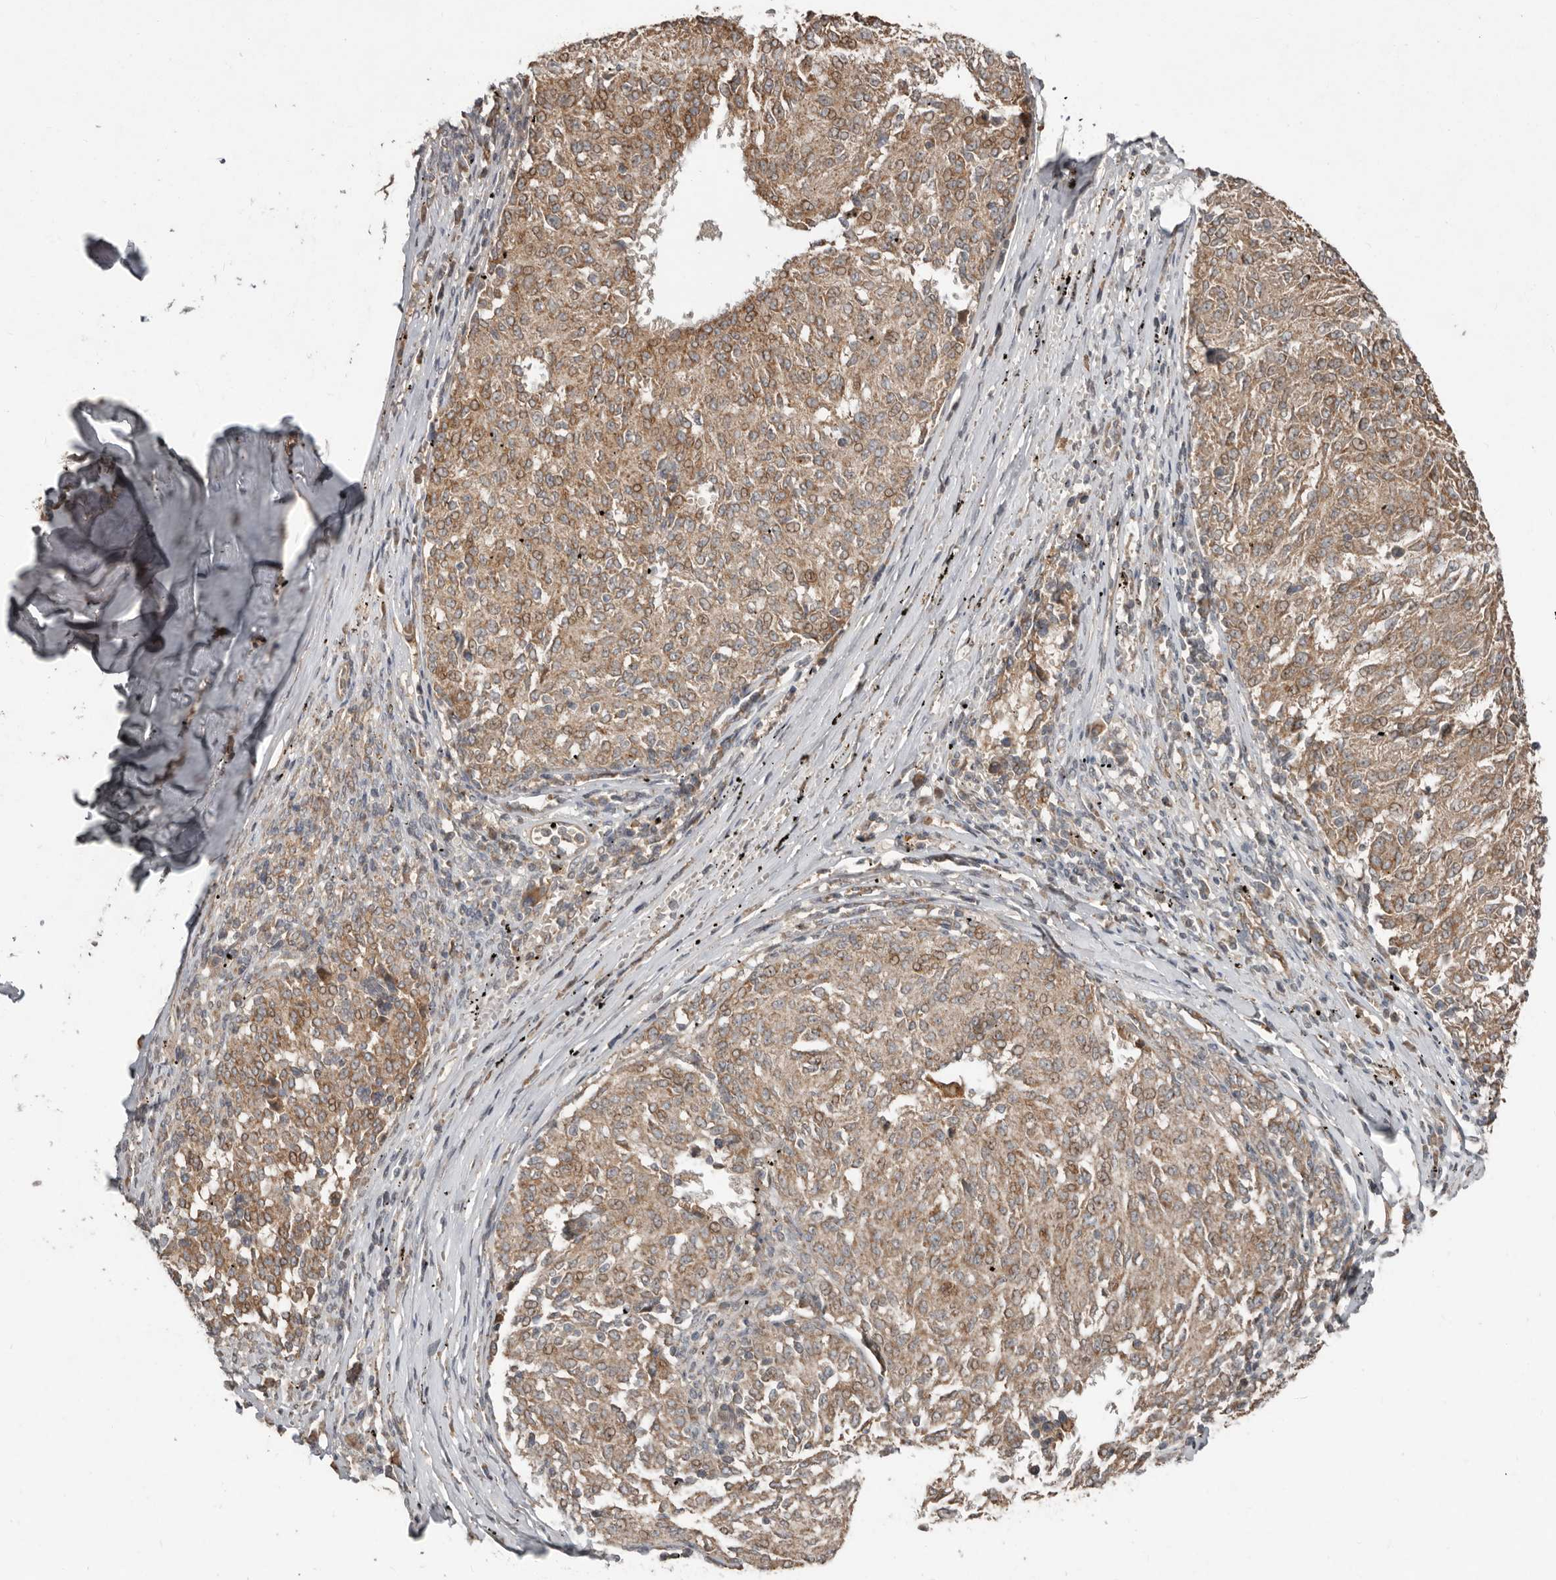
{"staining": {"intensity": "moderate", "quantity": ">75%", "location": "cytoplasmic/membranous"}, "tissue": "melanoma", "cell_type": "Tumor cells", "image_type": "cancer", "snomed": [{"axis": "morphology", "description": "Malignant melanoma, NOS"}, {"axis": "topography", "description": "Skin"}], "caption": "This is an image of immunohistochemistry (IHC) staining of melanoma, which shows moderate expression in the cytoplasmic/membranous of tumor cells.", "gene": "SLC6A7", "patient": {"sex": "female", "age": 72}}